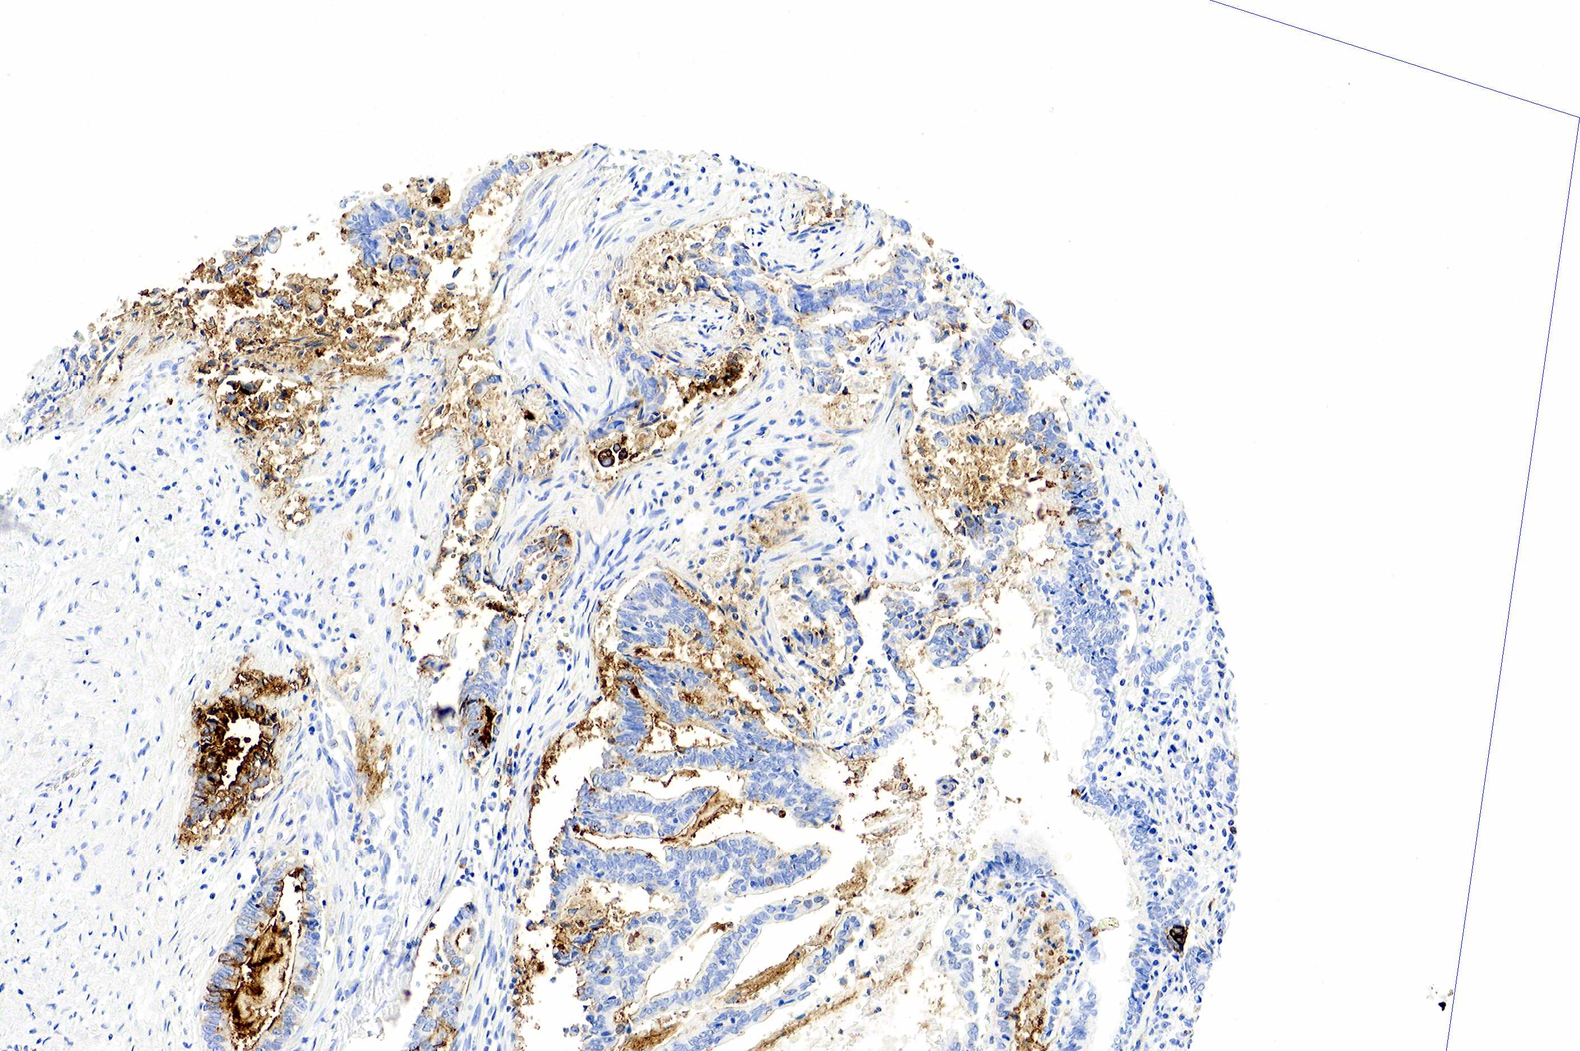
{"staining": {"intensity": "moderate", "quantity": "<25%", "location": "cytoplasmic/membranous"}, "tissue": "liver cancer", "cell_type": "Tumor cells", "image_type": "cancer", "snomed": [{"axis": "morphology", "description": "Cholangiocarcinoma"}, {"axis": "topography", "description": "Liver"}], "caption": "Immunohistochemistry (IHC) histopathology image of neoplastic tissue: cholangiocarcinoma (liver) stained using immunohistochemistry (IHC) shows low levels of moderate protein expression localized specifically in the cytoplasmic/membranous of tumor cells, appearing as a cytoplasmic/membranous brown color.", "gene": "FUT4", "patient": {"sex": "male", "age": 57}}